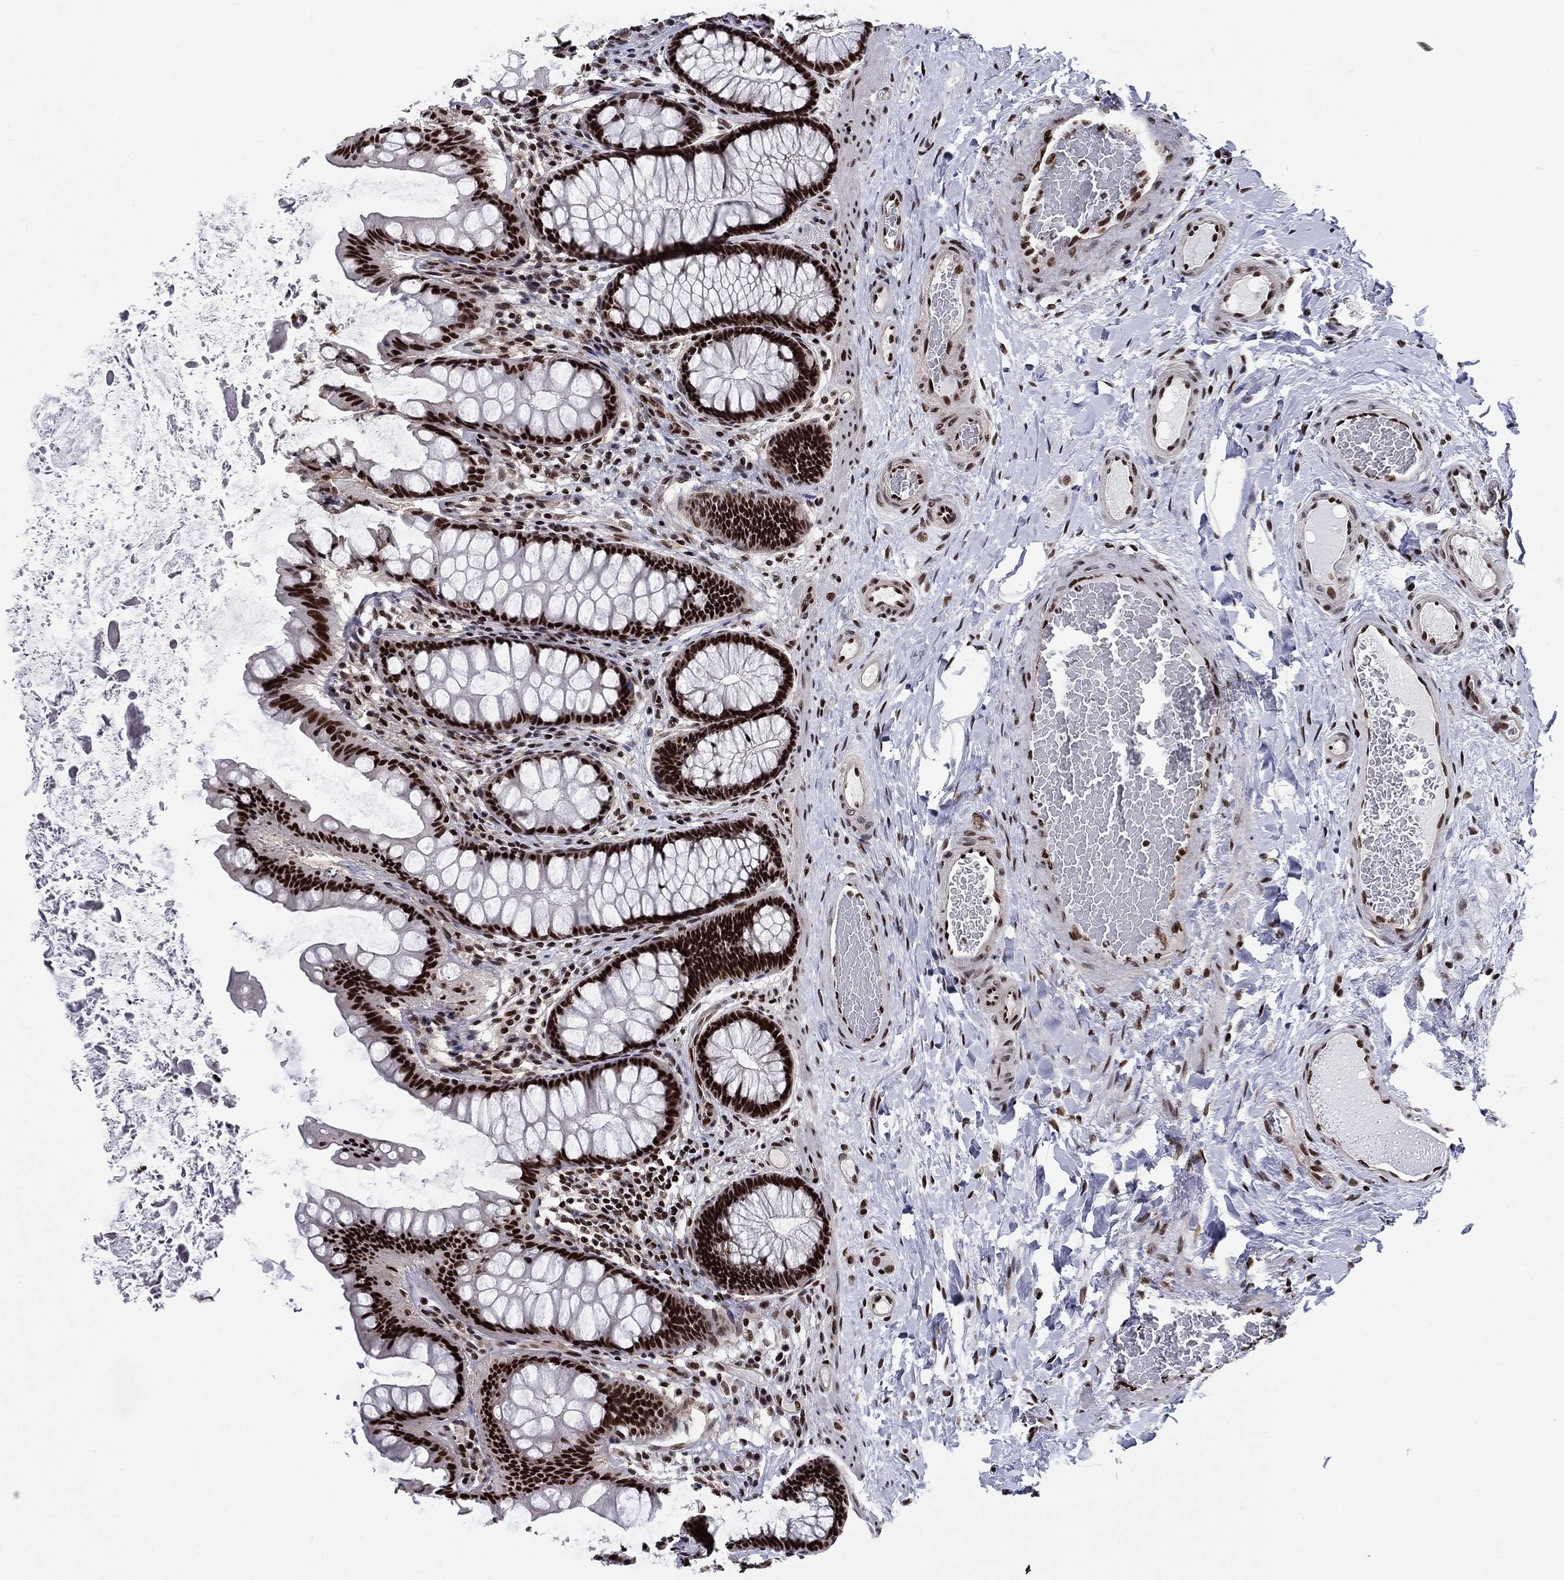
{"staining": {"intensity": "strong", "quantity": ">75%", "location": "nuclear"}, "tissue": "colon", "cell_type": "Endothelial cells", "image_type": "normal", "snomed": [{"axis": "morphology", "description": "Normal tissue, NOS"}, {"axis": "topography", "description": "Colon"}], "caption": "Endothelial cells reveal strong nuclear positivity in about >75% of cells in normal colon.", "gene": "RPRD1B", "patient": {"sex": "female", "age": 65}}